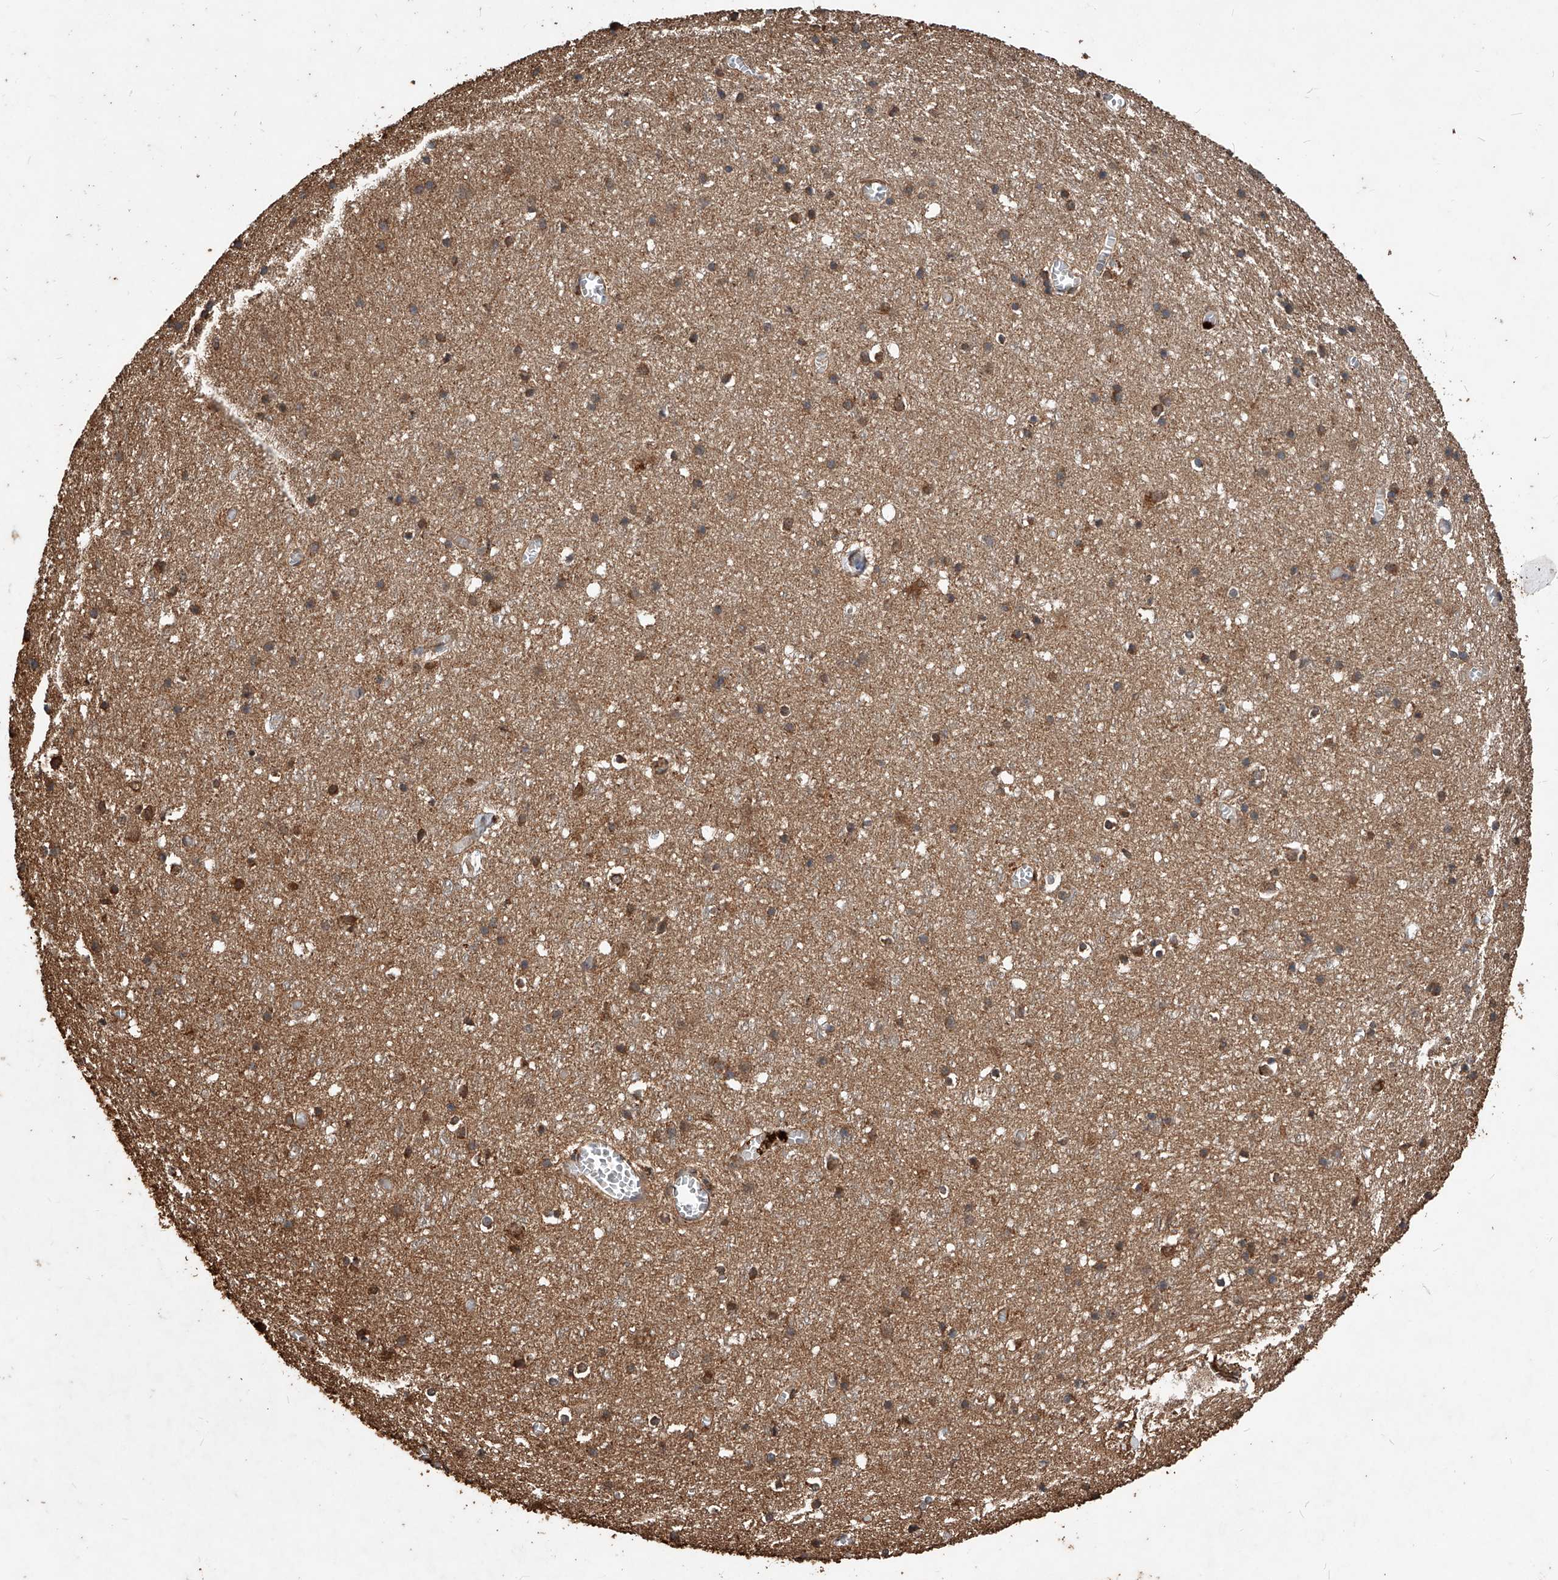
{"staining": {"intensity": "moderate", "quantity": "25%-75%", "location": "cytoplasmic/membranous"}, "tissue": "cerebral cortex", "cell_type": "Endothelial cells", "image_type": "normal", "snomed": [{"axis": "morphology", "description": "Normal tissue, NOS"}, {"axis": "topography", "description": "Cerebral cortex"}], "caption": "Endothelial cells reveal moderate cytoplasmic/membranous positivity in about 25%-75% of cells in normal cerebral cortex.", "gene": "UCP2", "patient": {"sex": "female", "age": 64}}